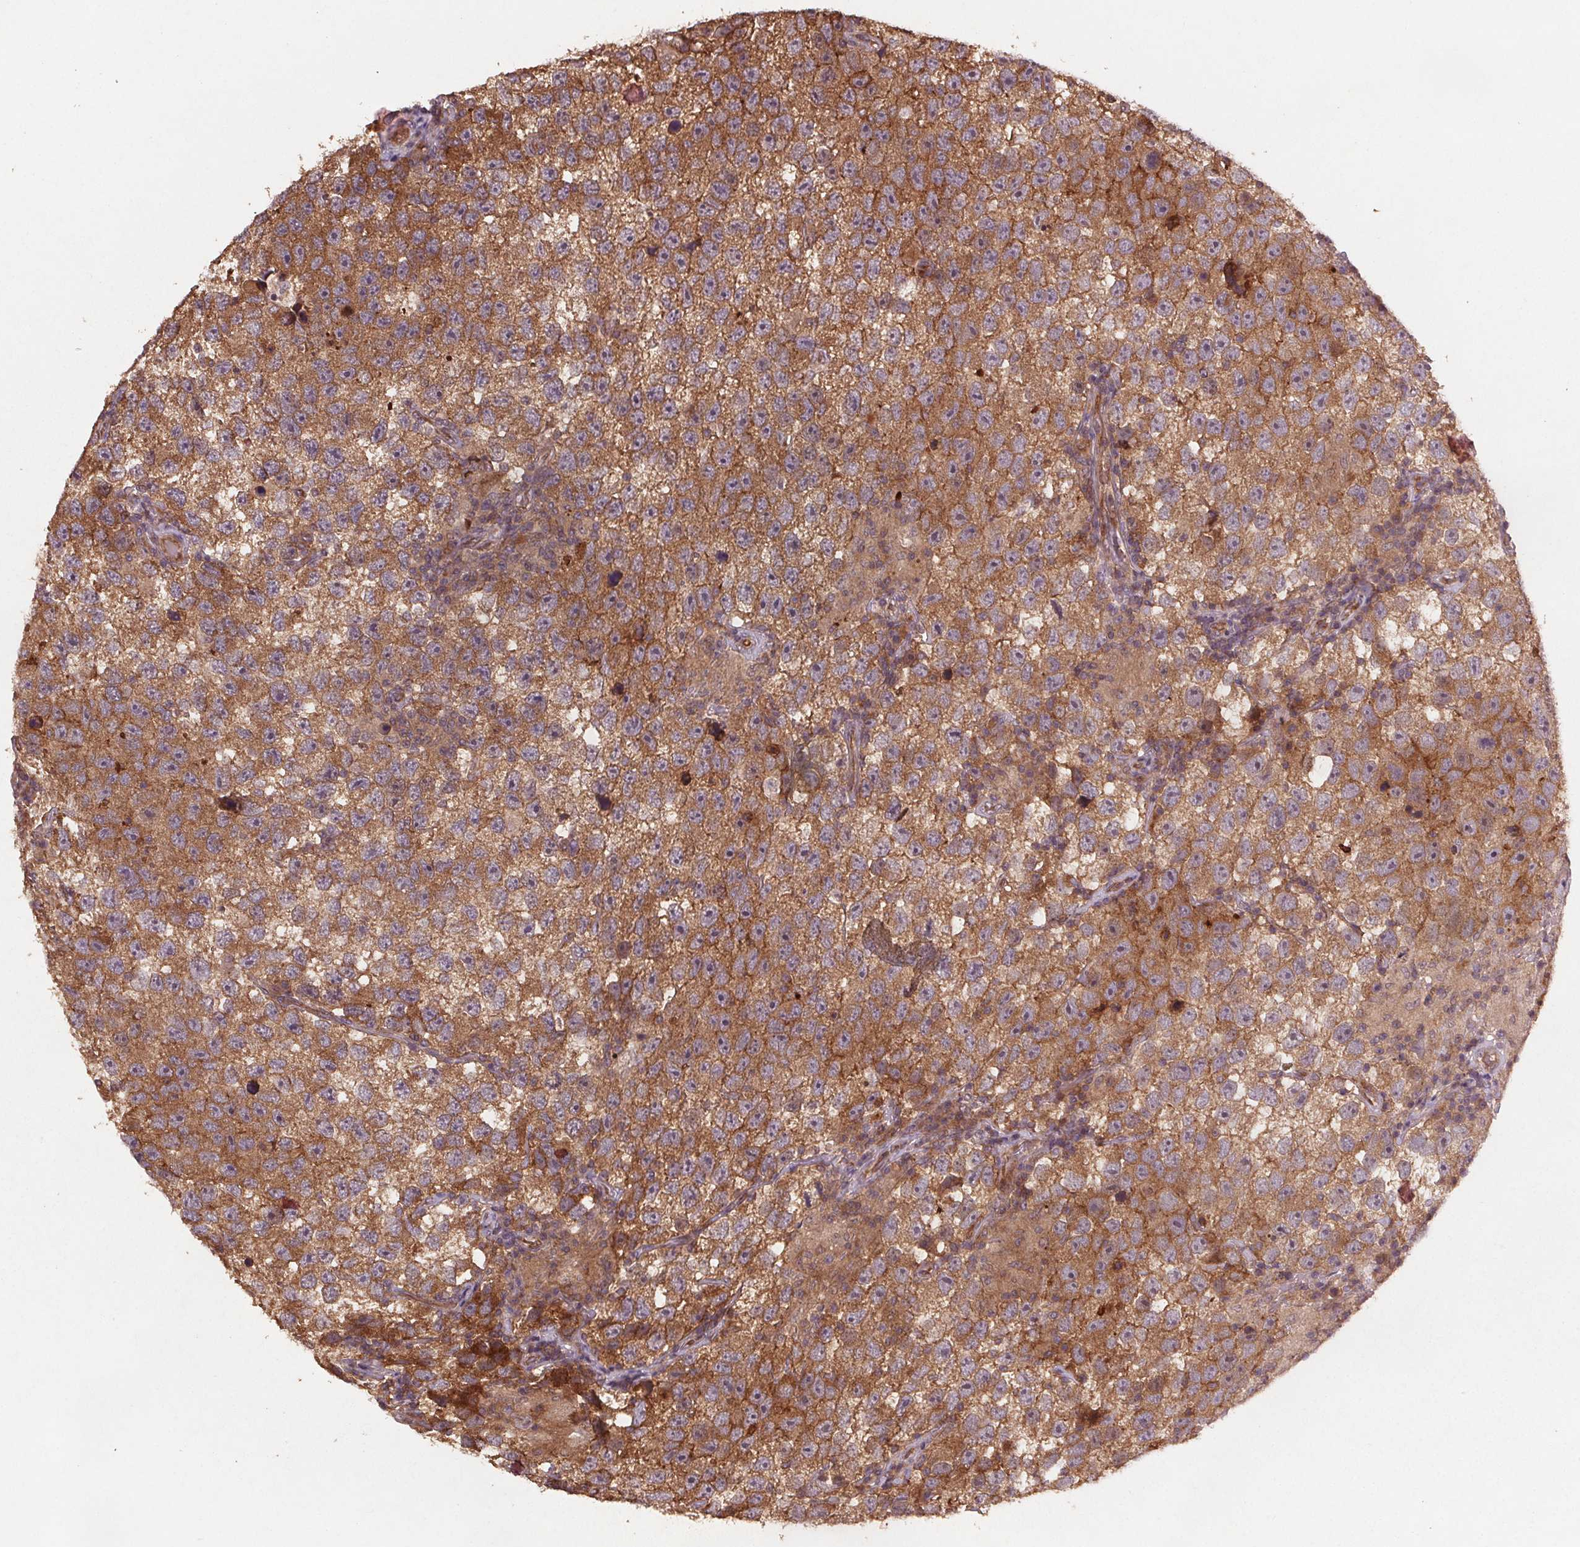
{"staining": {"intensity": "moderate", "quantity": ">75%", "location": "cytoplasmic/membranous"}, "tissue": "testis cancer", "cell_type": "Tumor cells", "image_type": "cancer", "snomed": [{"axis": "morphology", "description": "Seminoma, NOS"}, {"axis": "topography", "description": "Testis"}], "caption": "Tumor cells display medium levels of moderate cytoplasmic/membranous expression in approximately >75% of cells in testis cancer (seminoma). The staining is performed using DAB brown chromogen to label protein expression. The nuclei are counter-stained blue using hematoxylin.", "gene": "SEC14L2", "patient": {"sex": "male", "age": 26}}